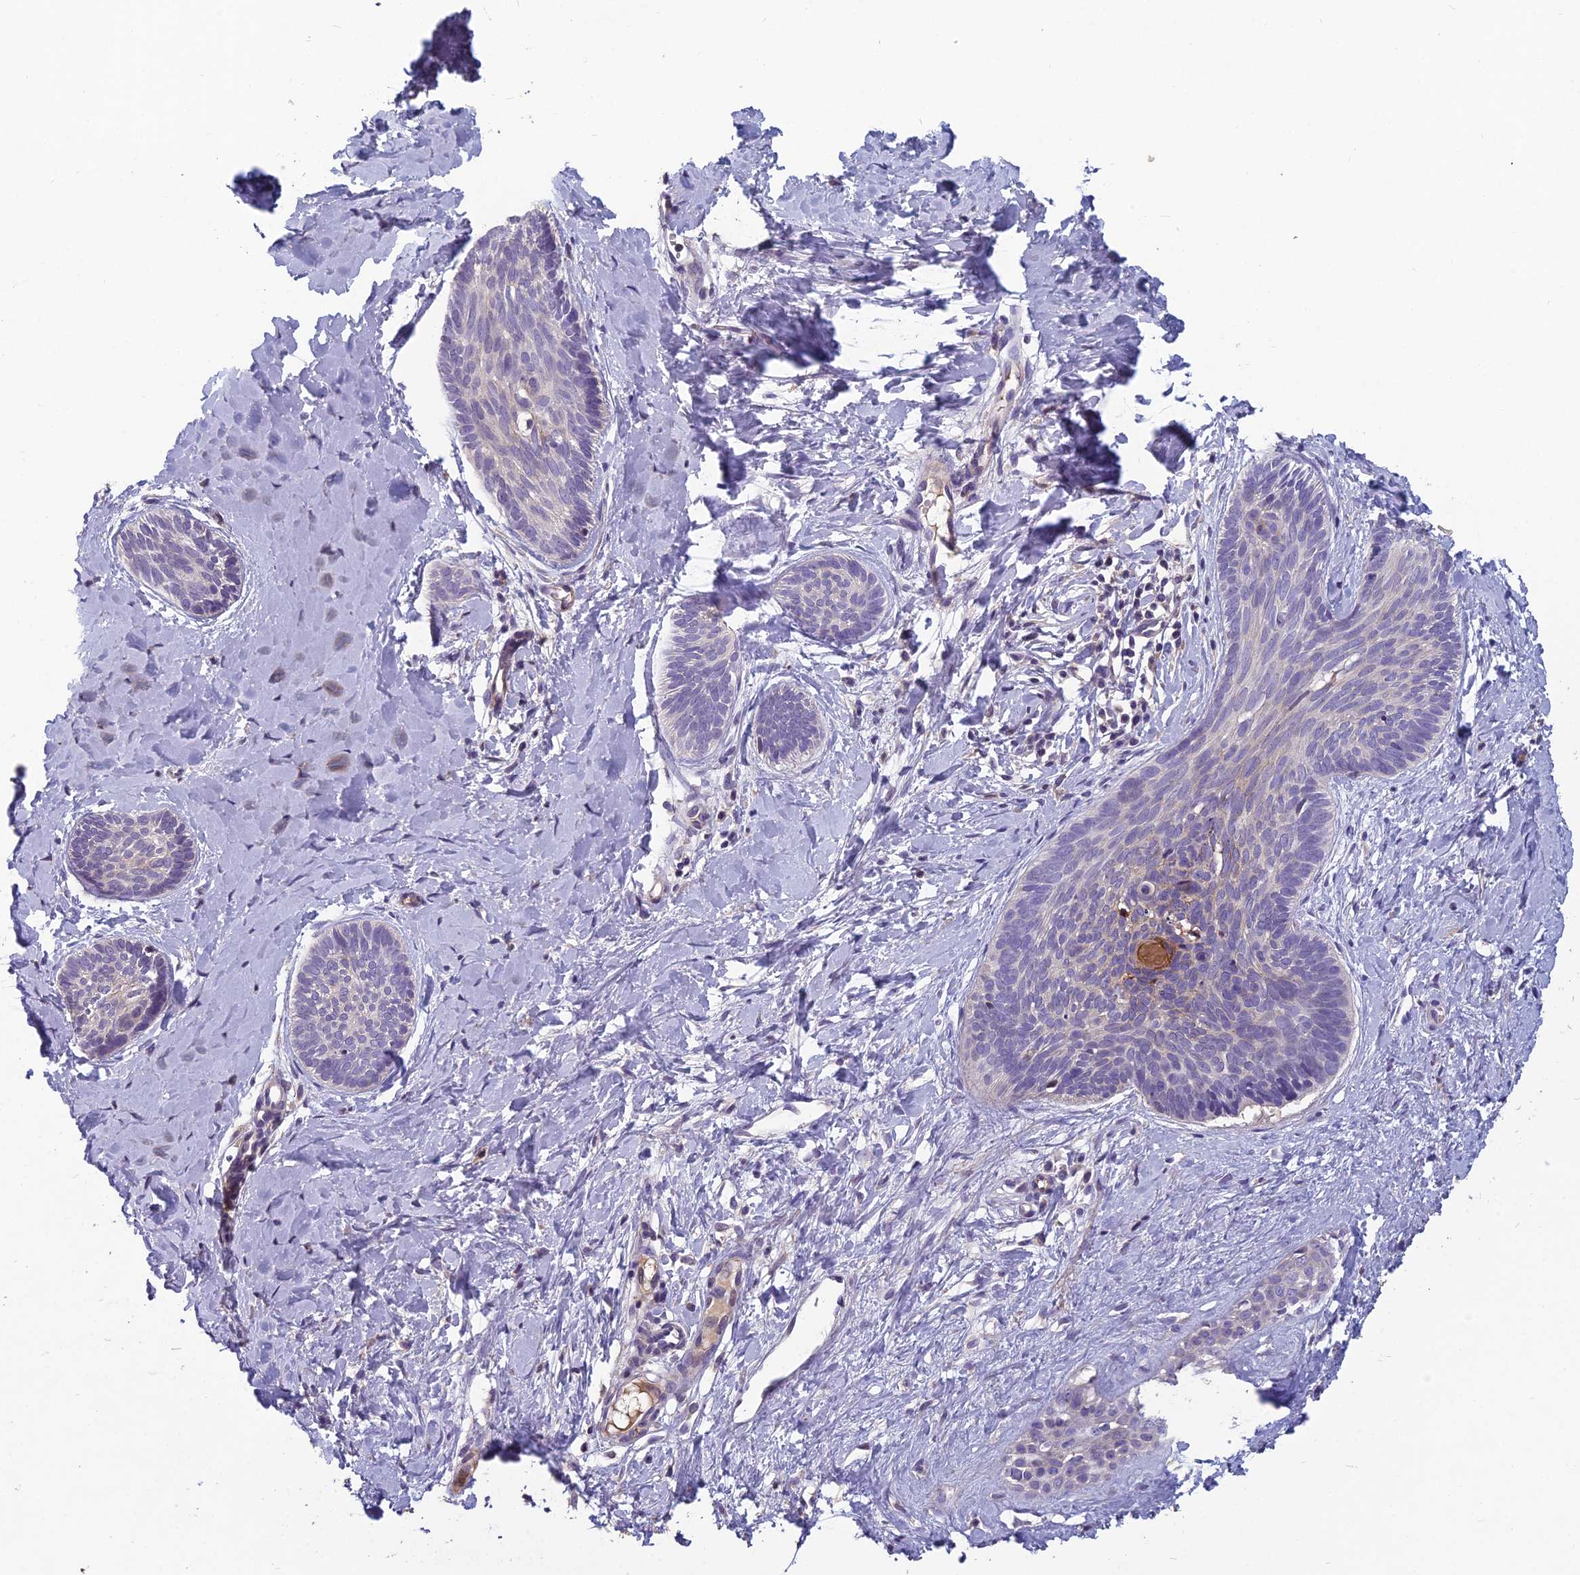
{"staining": {"intensity": "moderate", "quantity": "<25%", "location": "cytoplasmic/membranous"}, "tissue": "skin cancer", "cell_type": "Tumor cells", "image_type": "cancer", "snomed": [{"axis": "morphology", "description": "Basal cell carcinoma"}, {"axis": "topography", "description": "Skin"}], "caption": "High-power microscopy captured an immunohistochemistry image of skin basal cell carcinoma, revealing moderate cytoplasmic/membranous expression in approximately <25% of tumor cells.", "gene": "CEACAM16", "patient": {"sex": "female", "age": 81}}